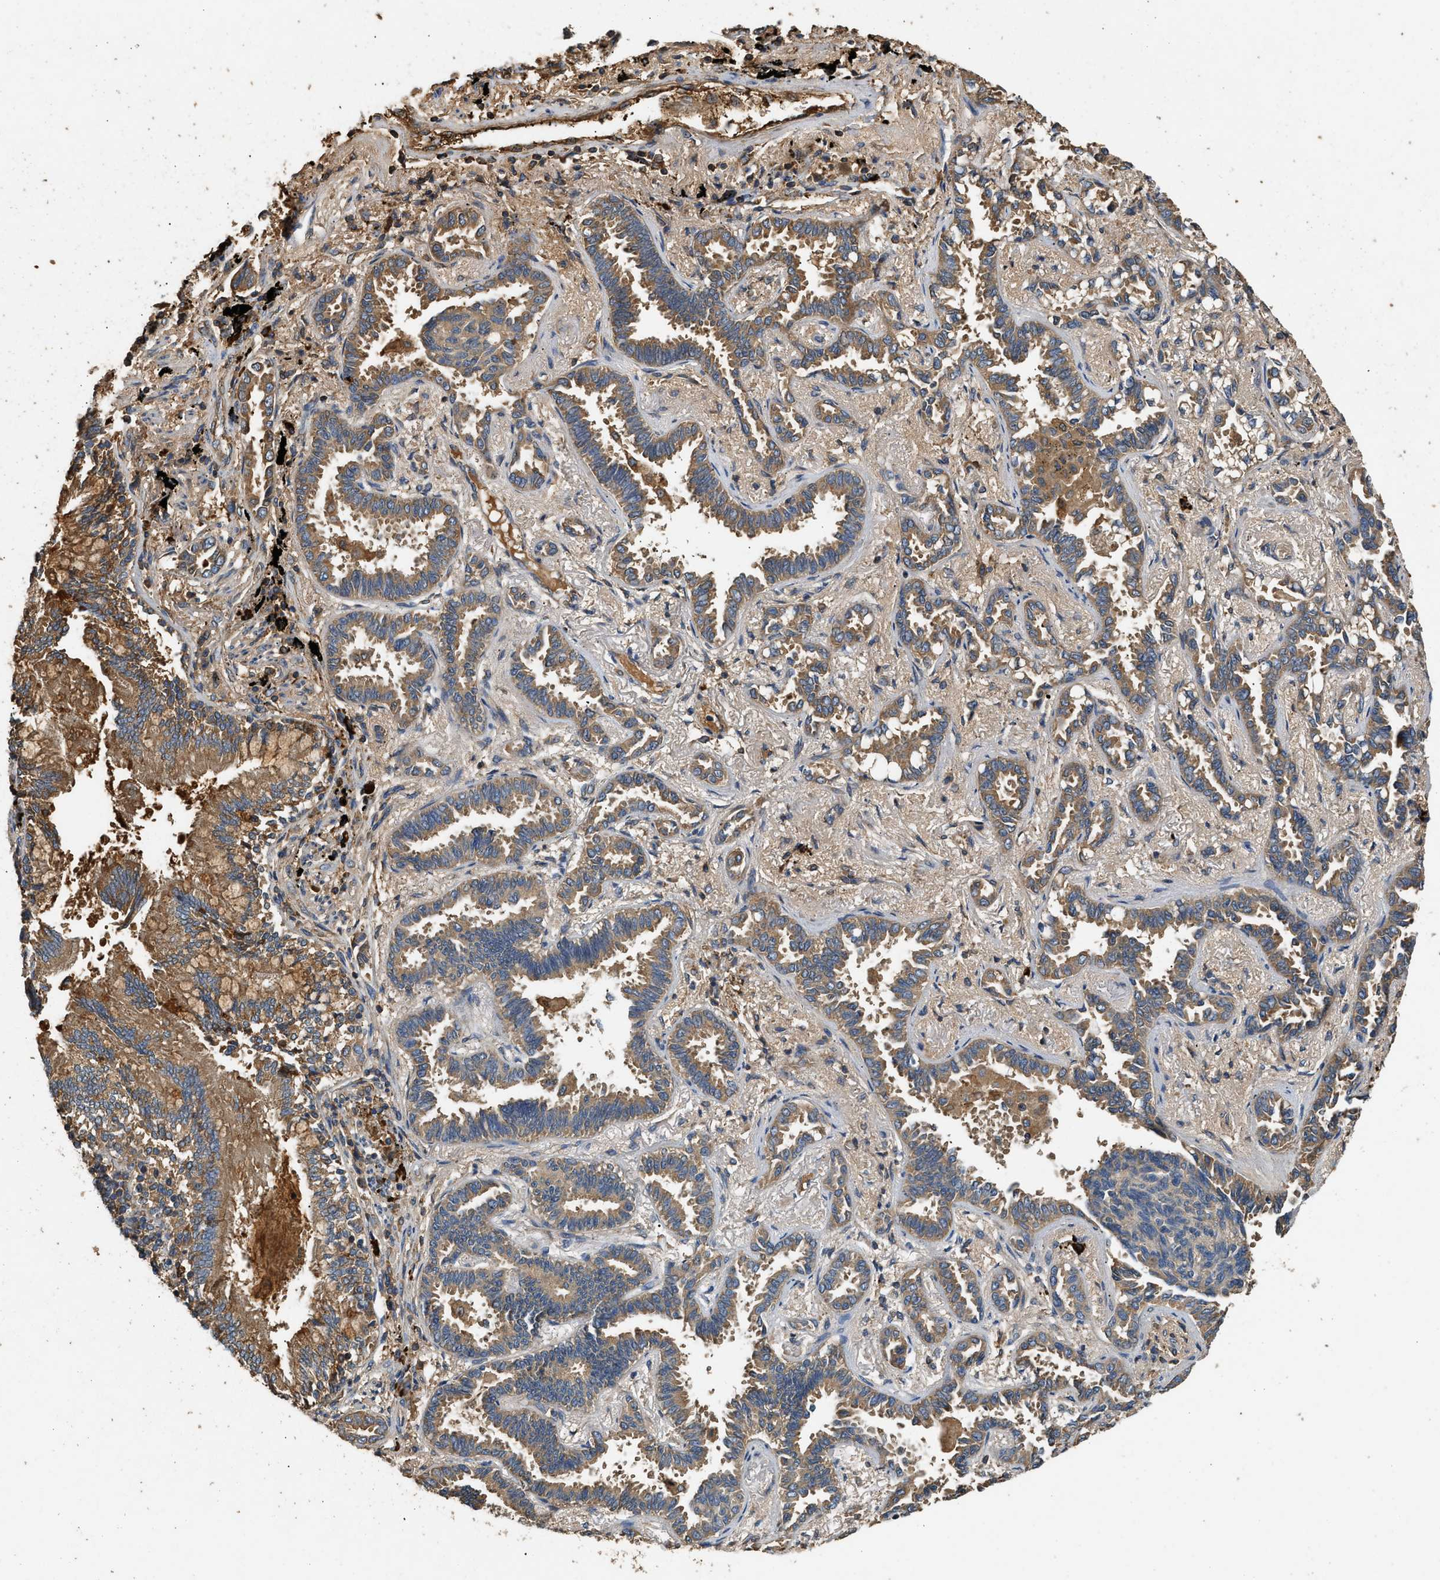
{"staining": {"intensity": "moderate", "quantity": ">75%", "location": "cytoplasmic/membranous"}, "tissue": "lung cancer", "cell_type": "Tumor cells", "image_type": "cancer", "snomed": [{"axis": "morphology", "description": "Adenocarcinoma, NOS"}, {"axis": "topography", "description": "Lung"}], "caption": "Protein staining of lung cancer (adenocarcinoma) tissue exhibits moderate cytoplasmic/membranous expression in approximately >75% of tumor cells.", "gene": "TMEM268", "patient": {"sex": "male", "age": 59}}